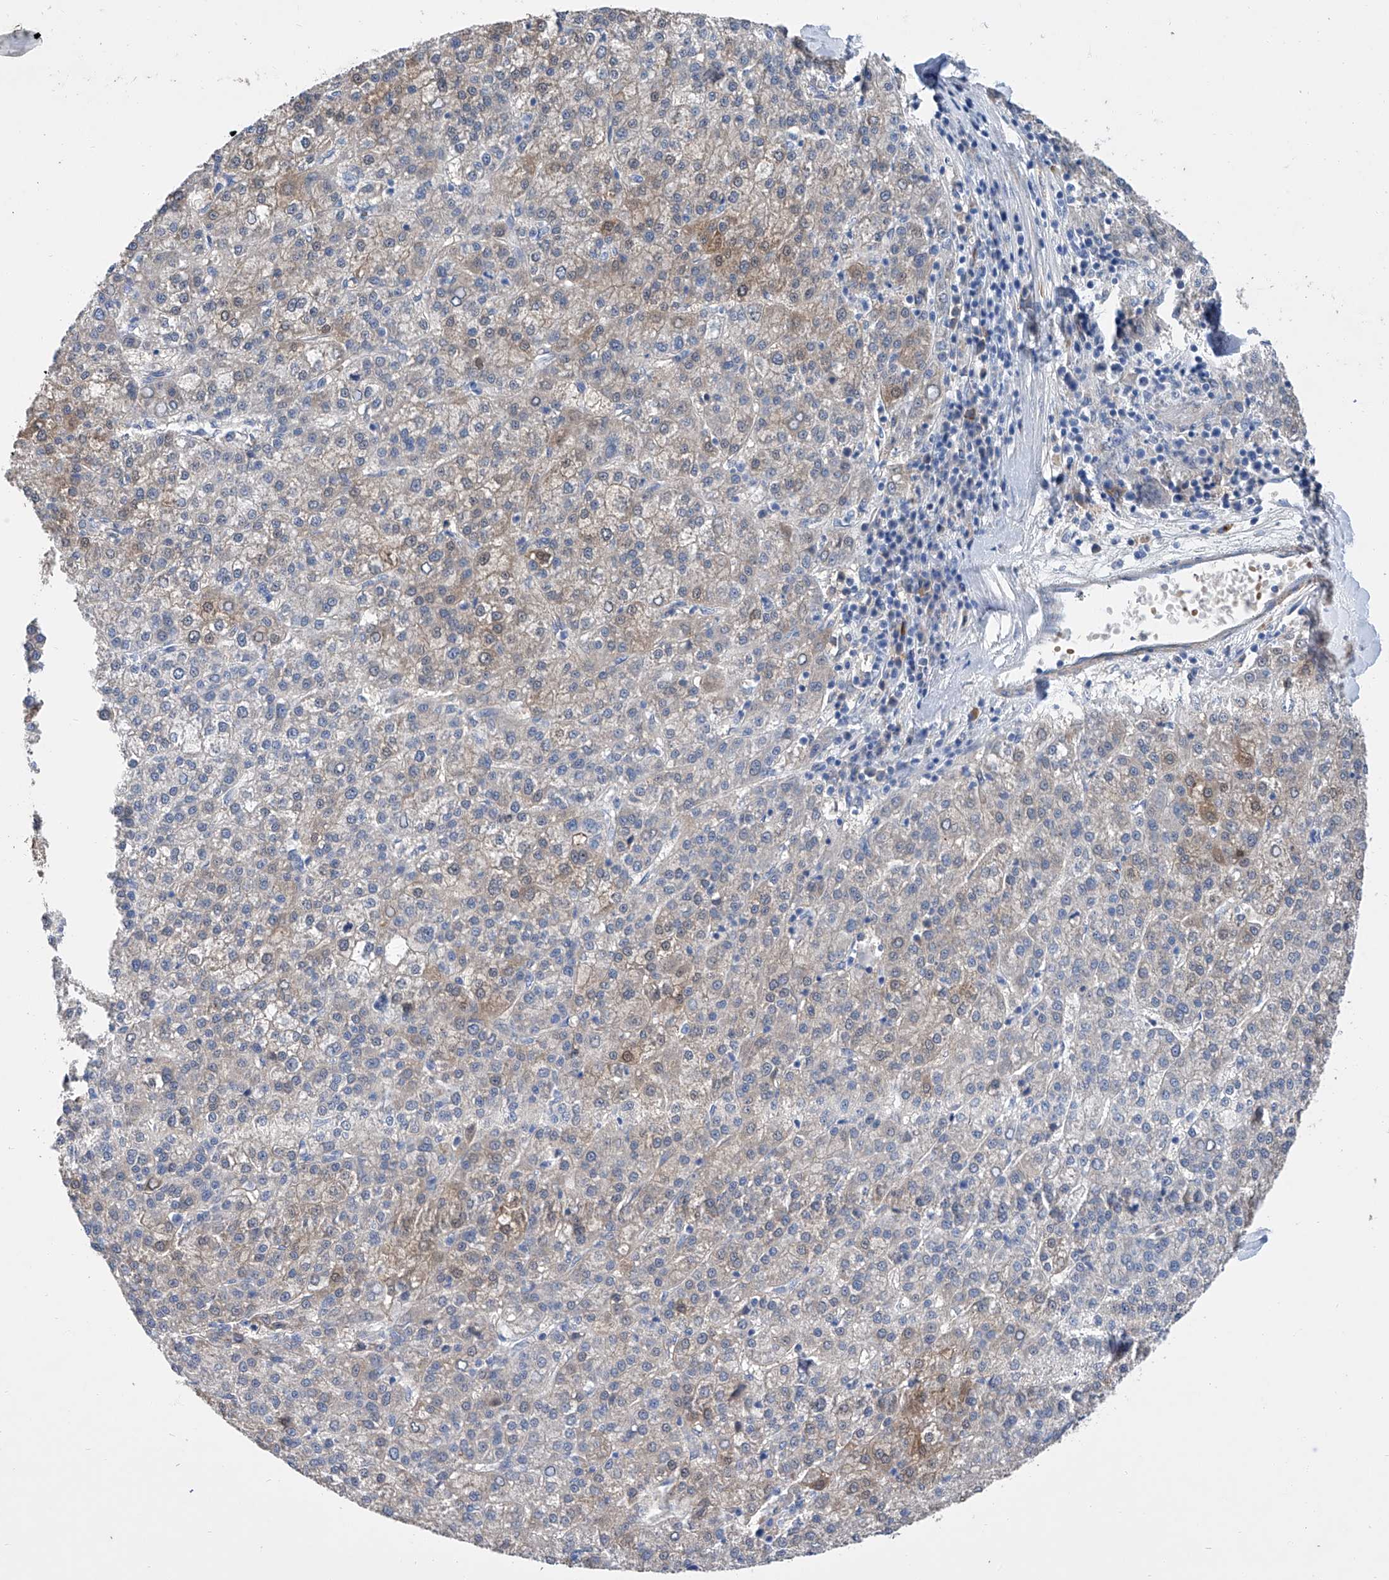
{"staining": {"intensity": "weak", "quantity": "25%-75%", "location": "cytoplasmic/membranous"}, "tissue": "liver cancer", "cell_type": "Tumor cells", "image_type": "cancer", "snomed": [{"axis": "morphology", "description": "Carcinoma, Hepatocellular, NOS"}, {"axis": "topography", "description": "Liver"}], "caption": "Immunohistochemical staining of human liver hepatocellular carcinoma demonstrates low levels of weak cytoplasmic/membranous positivity in about 25%-75% of tumor cells.", "gene": "GPT", "patient": {"sex": "female", "age": 58}}